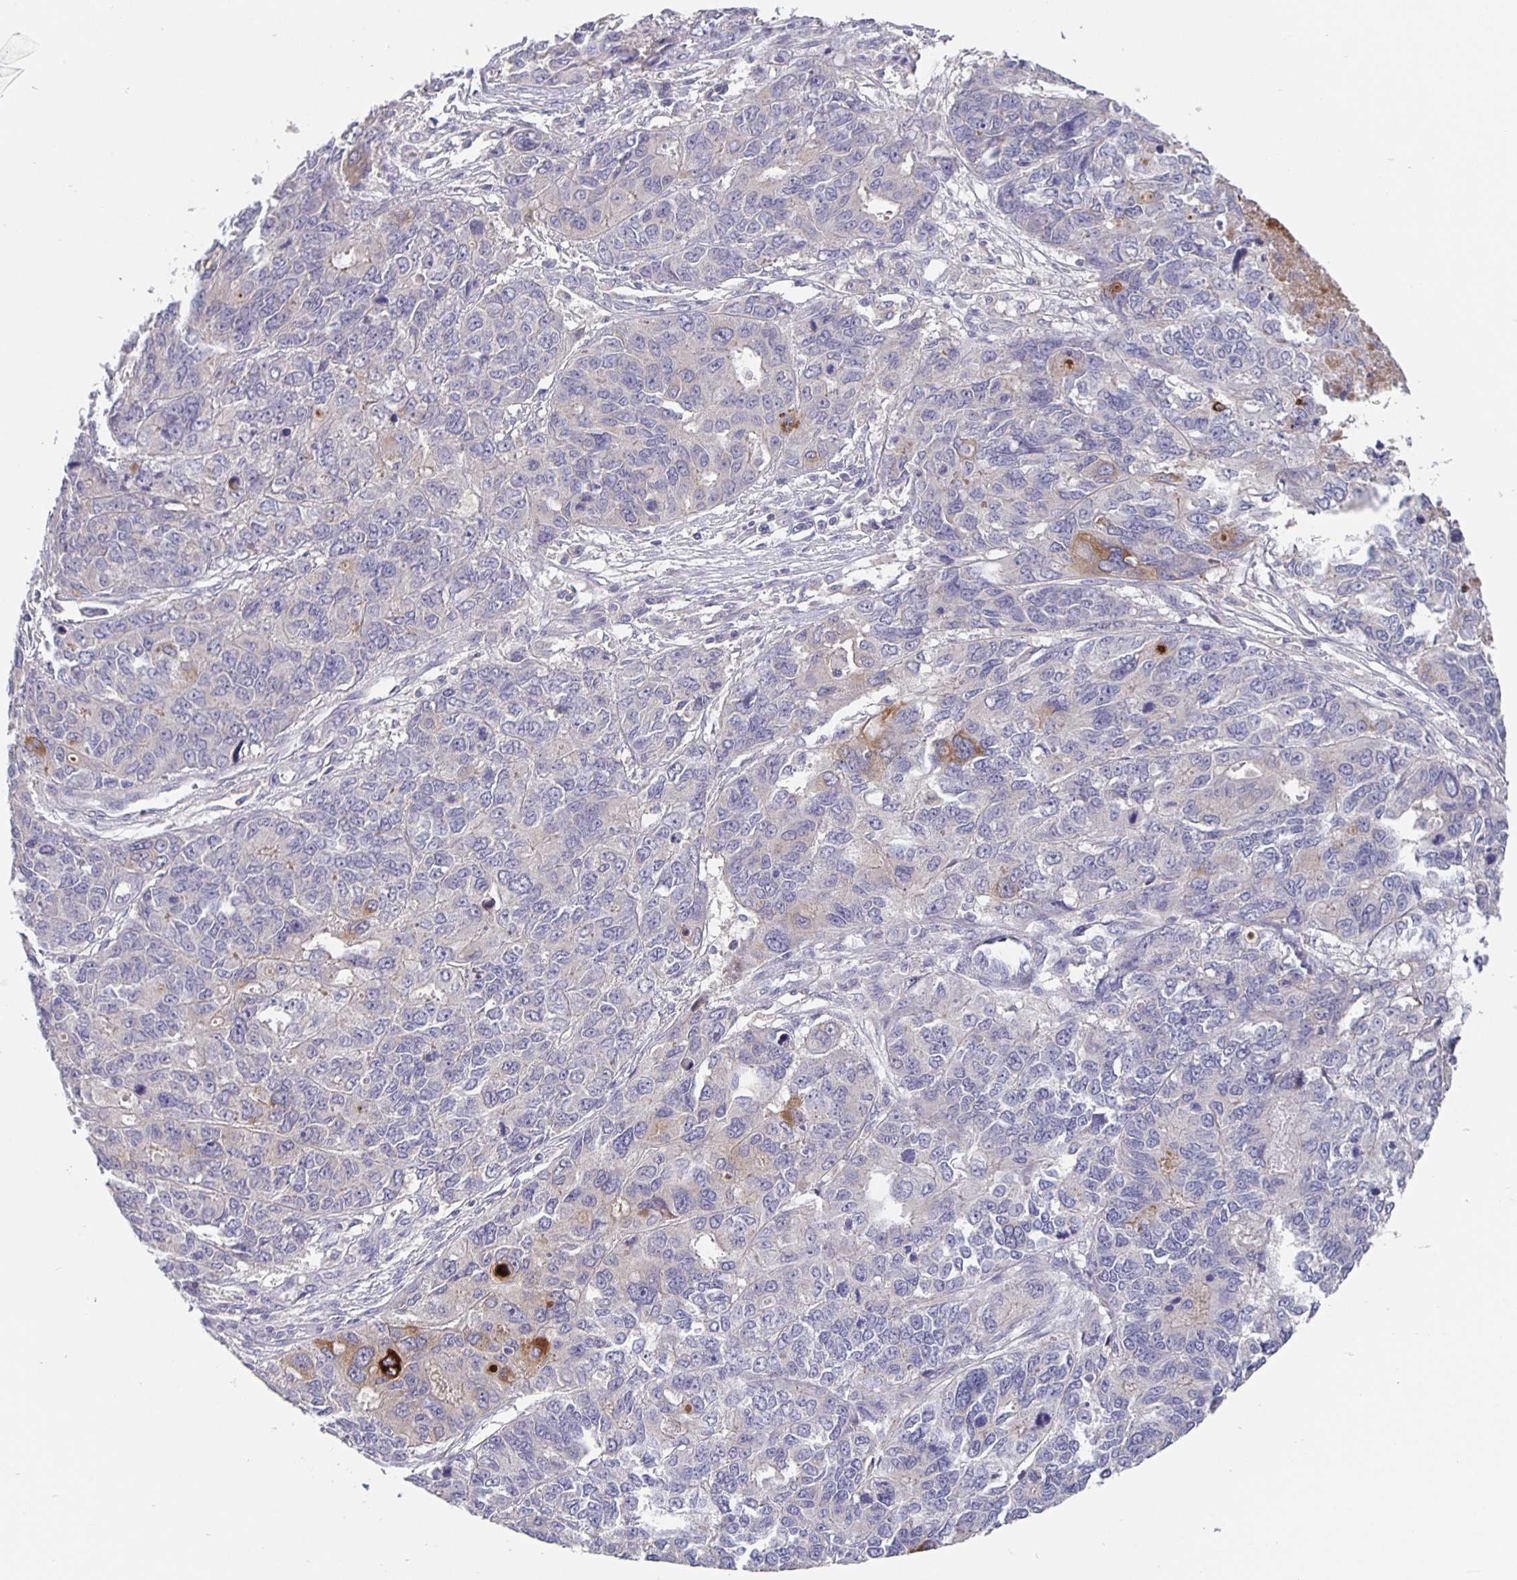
{"staining": {"intensity": "strong", "quantity": "<25%", "location": "cytoplasmic/membranous"}, "tissue": "endometrial cancer", "cell_type": "Tumor cells", "image_type": "cancer", "snomed": [{"axis": "morphology", "description": "Adenocarcinoma, NOS"}, {"axis": "topography", "description": "Uterus"}], "caption": "The photomicrograph demonstrates a brown stain indicating the presence of a protein in the cytoplasmic/membranous of tumor cells in endometrial adenocarcinoma. (DAB (3,3'-diaminobenzidine) IHC with brightfield microscopy, high magnification).", "gene": "GDF15", "patient": {"sex": "female", "age": 79}}